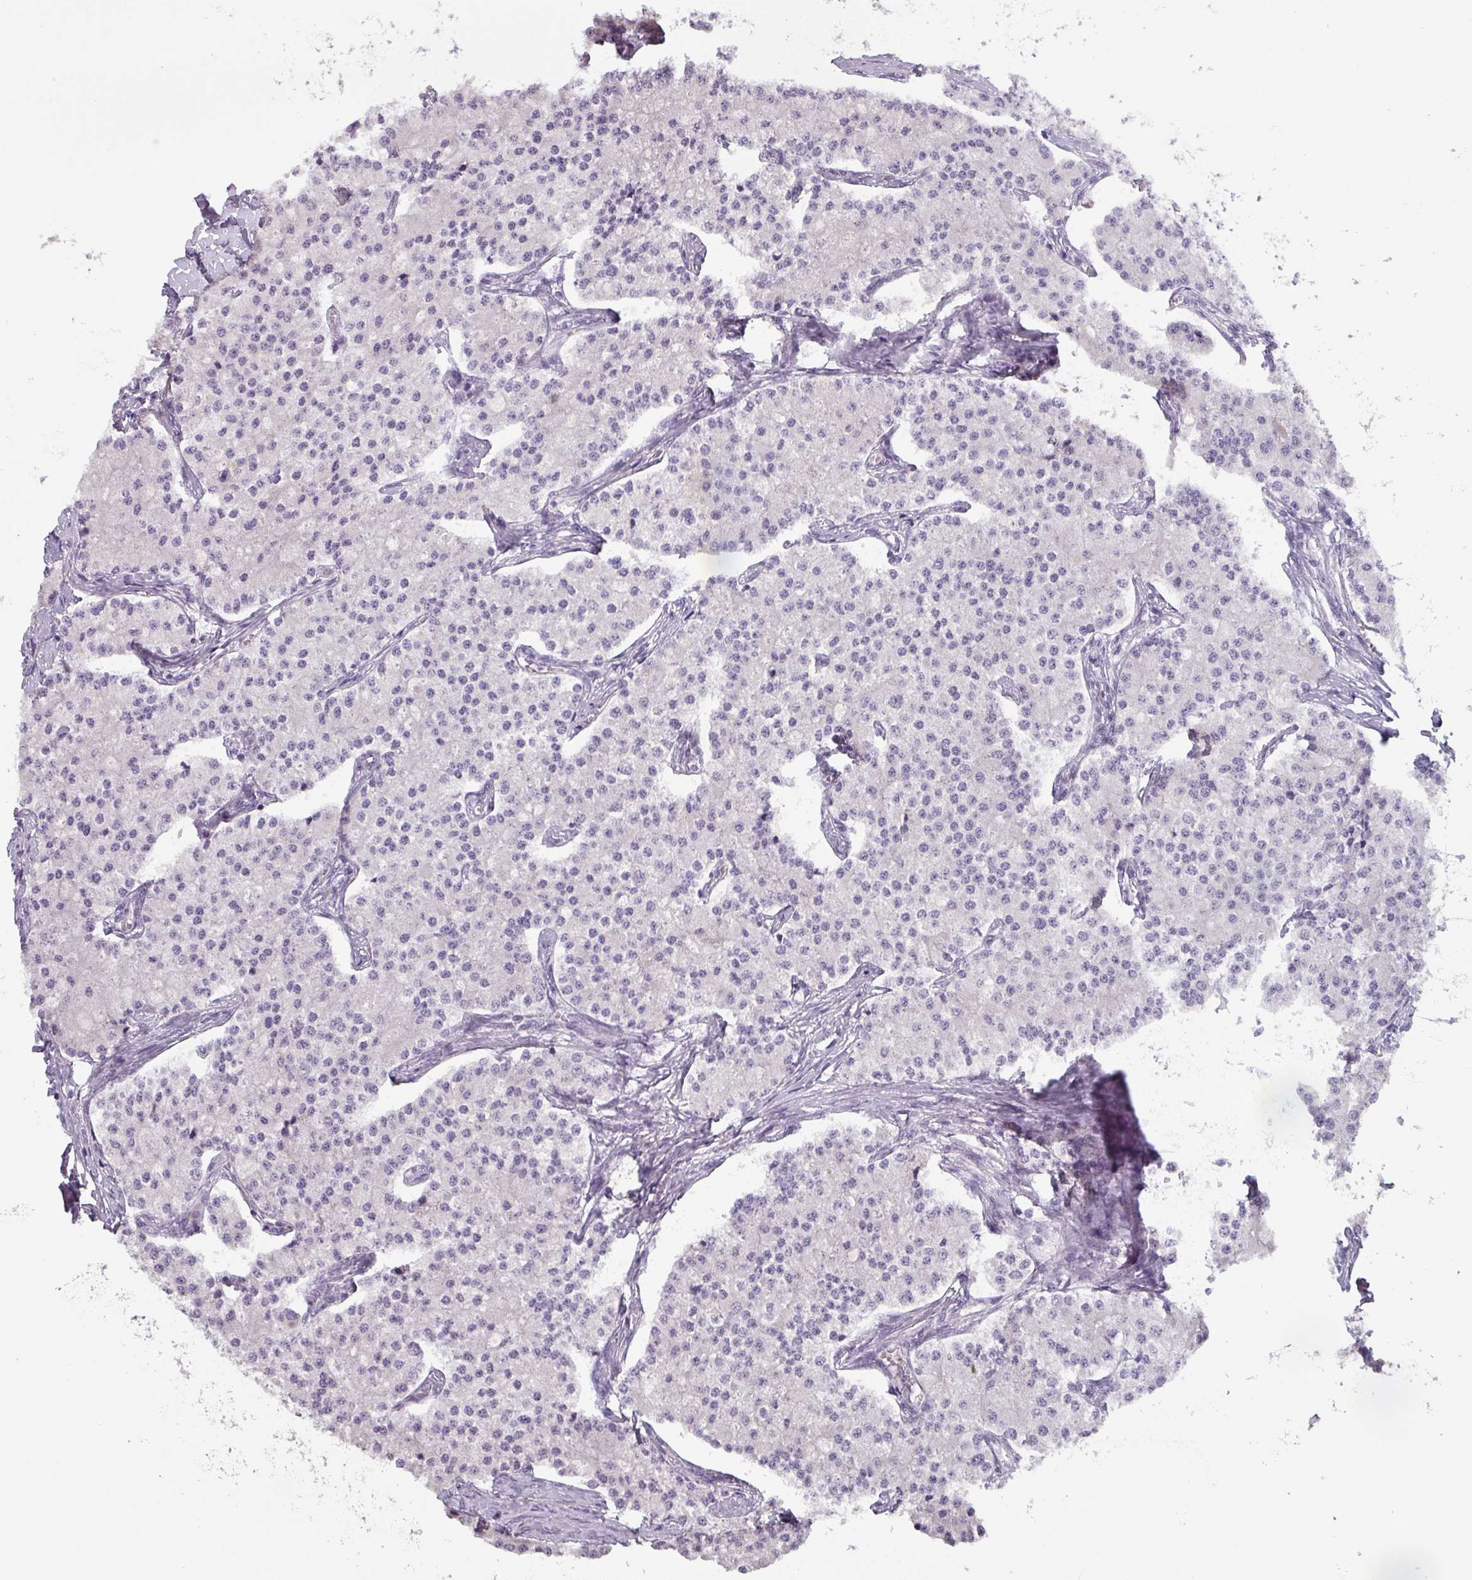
{"staining": {"intensity": "negative", "quantity": "none", "location": "none"}, "tissue": "carcinoid", "cell_type": "Tumor cells", "image_type": "cancer", "snomed": [{"axis": "morphology", "description": "Carcinoid, malignant, NOS"}, {"axis": "topography", "description": "Colon"}], "caption": "Carcinoid was stained to show a protein in brown. There is no significant positivity in tumor cells.", "gene": "PRAMEF8", "patient": {"sex": "female", "age": 52}}